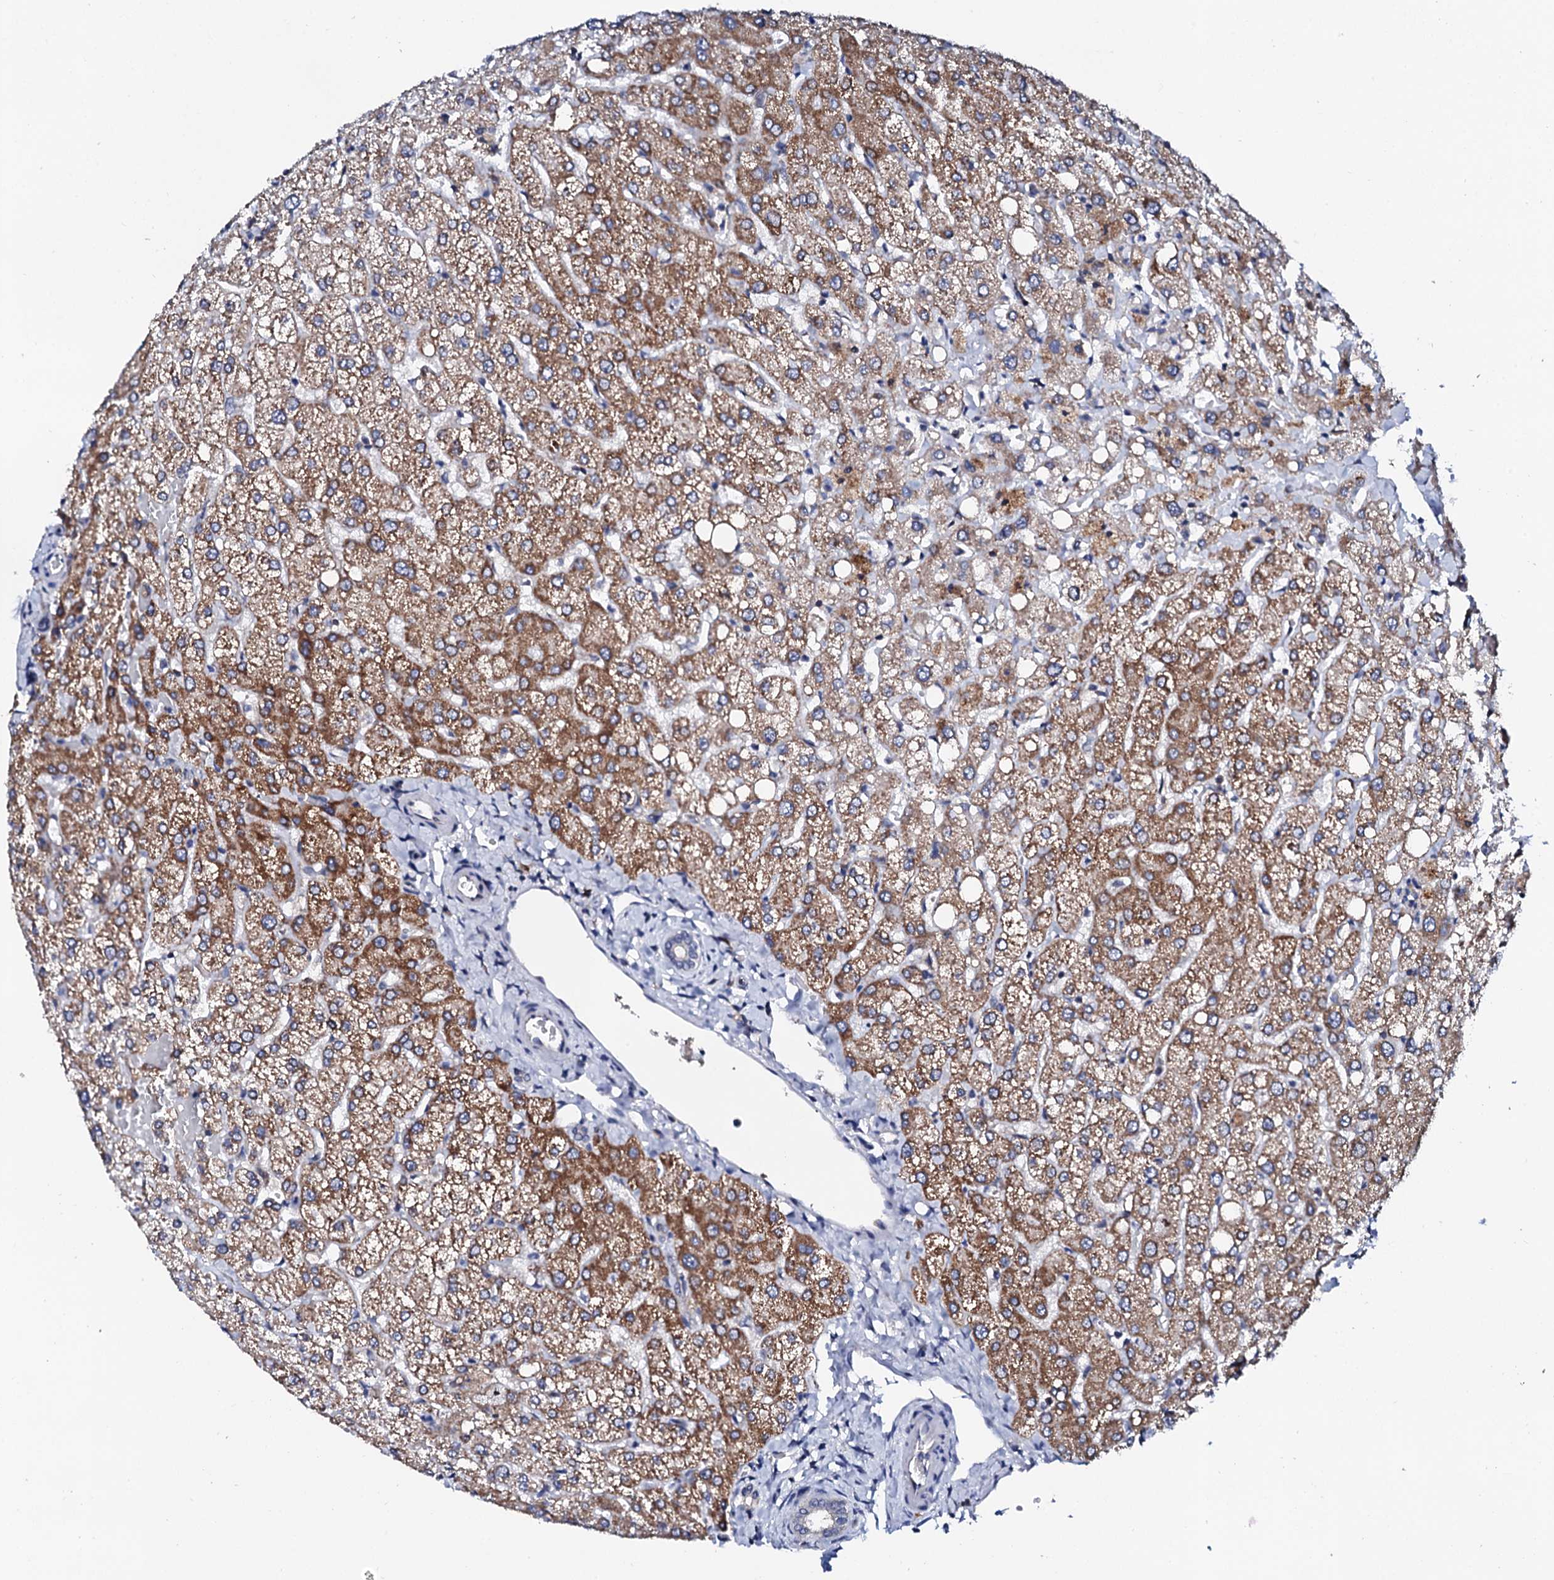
{"staining": {"intensity": "negative", "quantity": "none", "location": "none"}, "tissue": "liver", "cell_type": "Cholangiocytes", "image_type": "normal", "snomed": [{"axis": "morphology", "description": "Normal tissue, NOS"}, {"axis": "topography", "description": "Liver"}], "caption": "Micrograph shows no protein staining in cholangiocytes of benign liver.", "gene": "NUP58", "patient": {"sex": "female", "age": 54}}